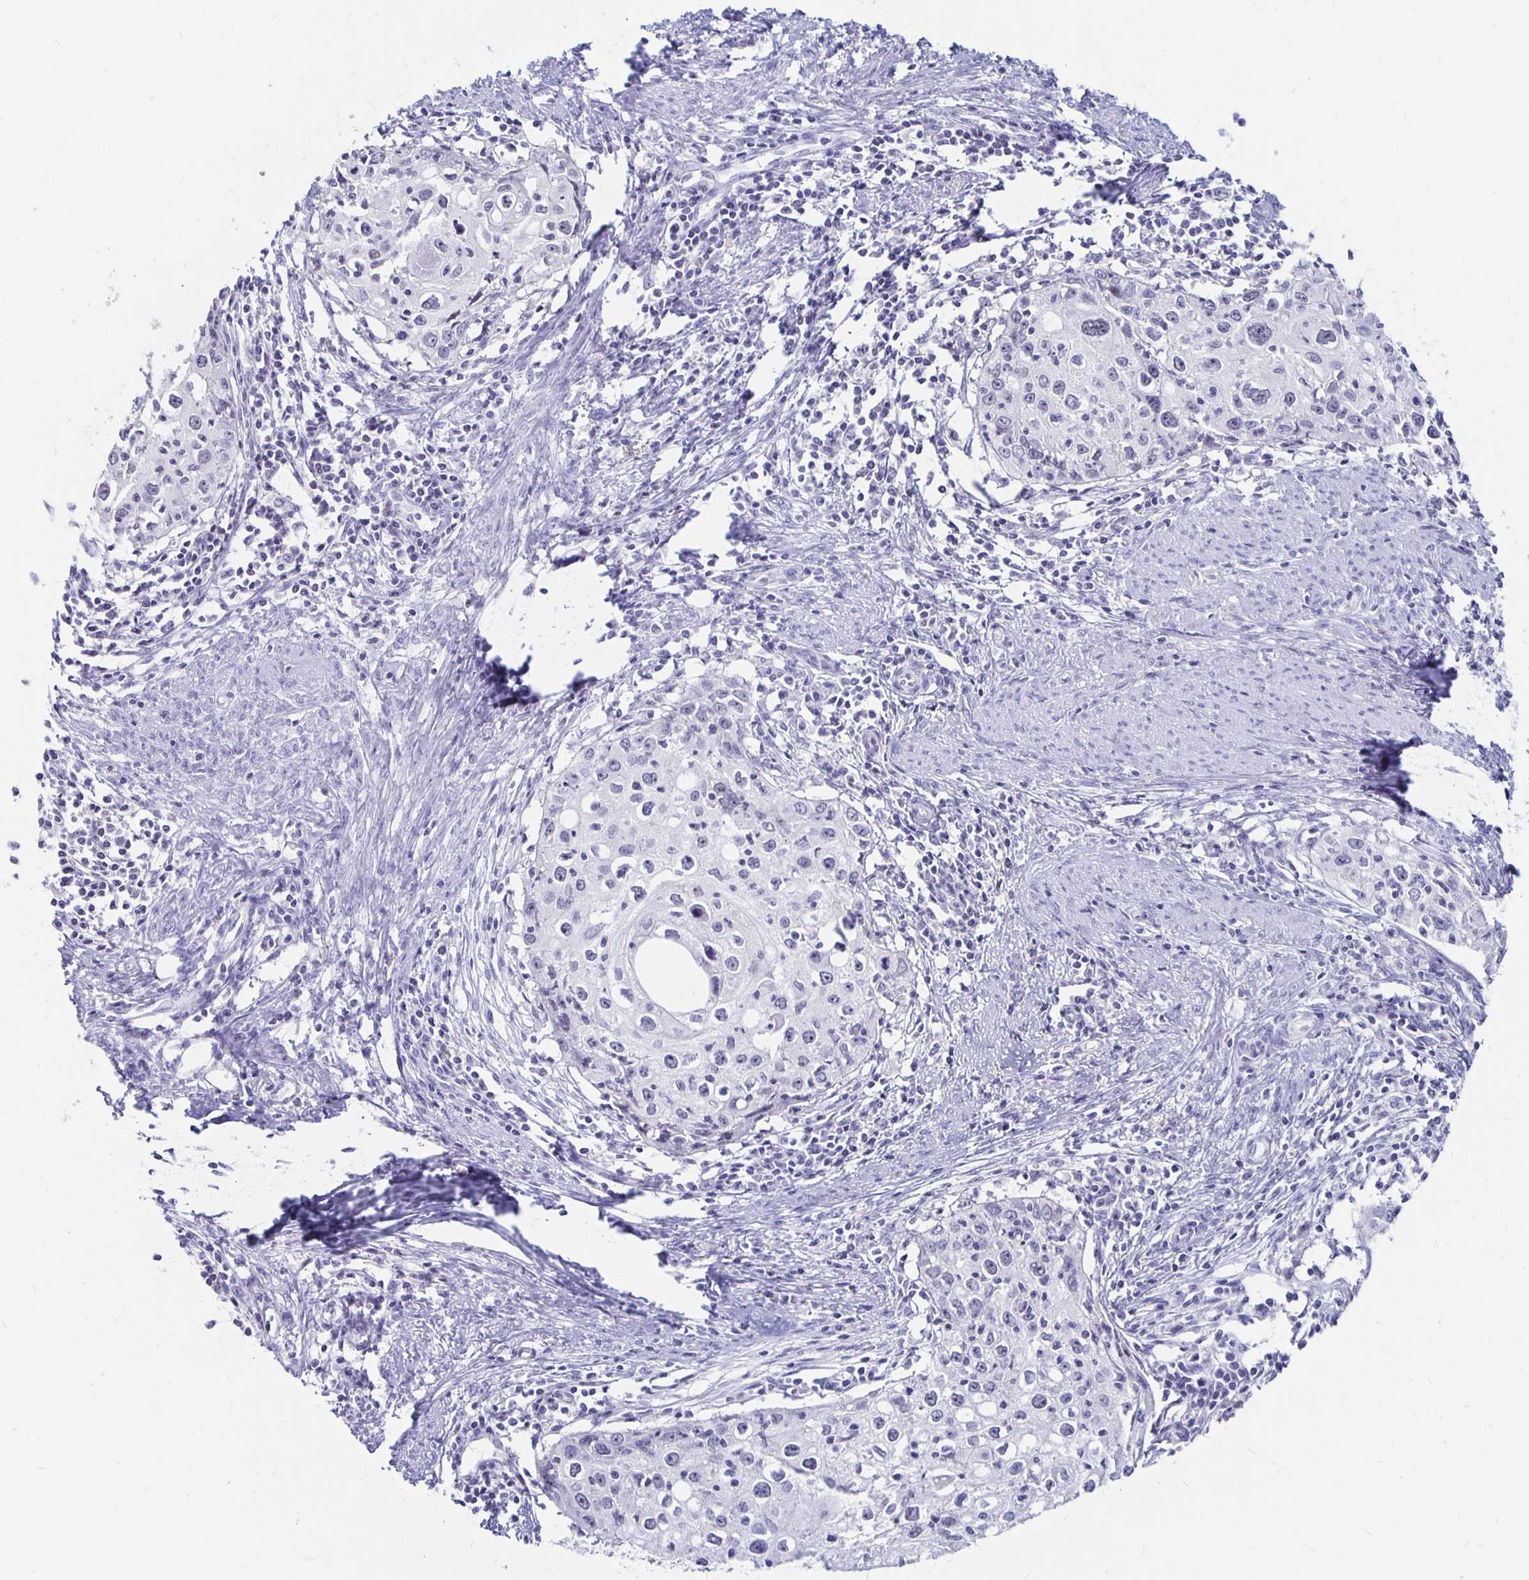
{"staining": {"intensity": "negative", "quantity": "none", "location": "none"}, "tissue": "cervical cancer", "cell_type": "Tumor cells", "image_type": "cancer", "snomed": [{"axis": "morphology", "description": "Squamous cell carcinoma, NOS"}, {"axis": "topography", "description": "Cervix"}], "caption": "DAB immunohistochemical staining of human cervical squamous cell carcinoma demonstrates no significant staining in tumor cells. (Immunohistochemistry (ihc), brightfield microscopy, high magnification).", "gene": "SYT2", "patient": {"sex": "female", "age": 40}}